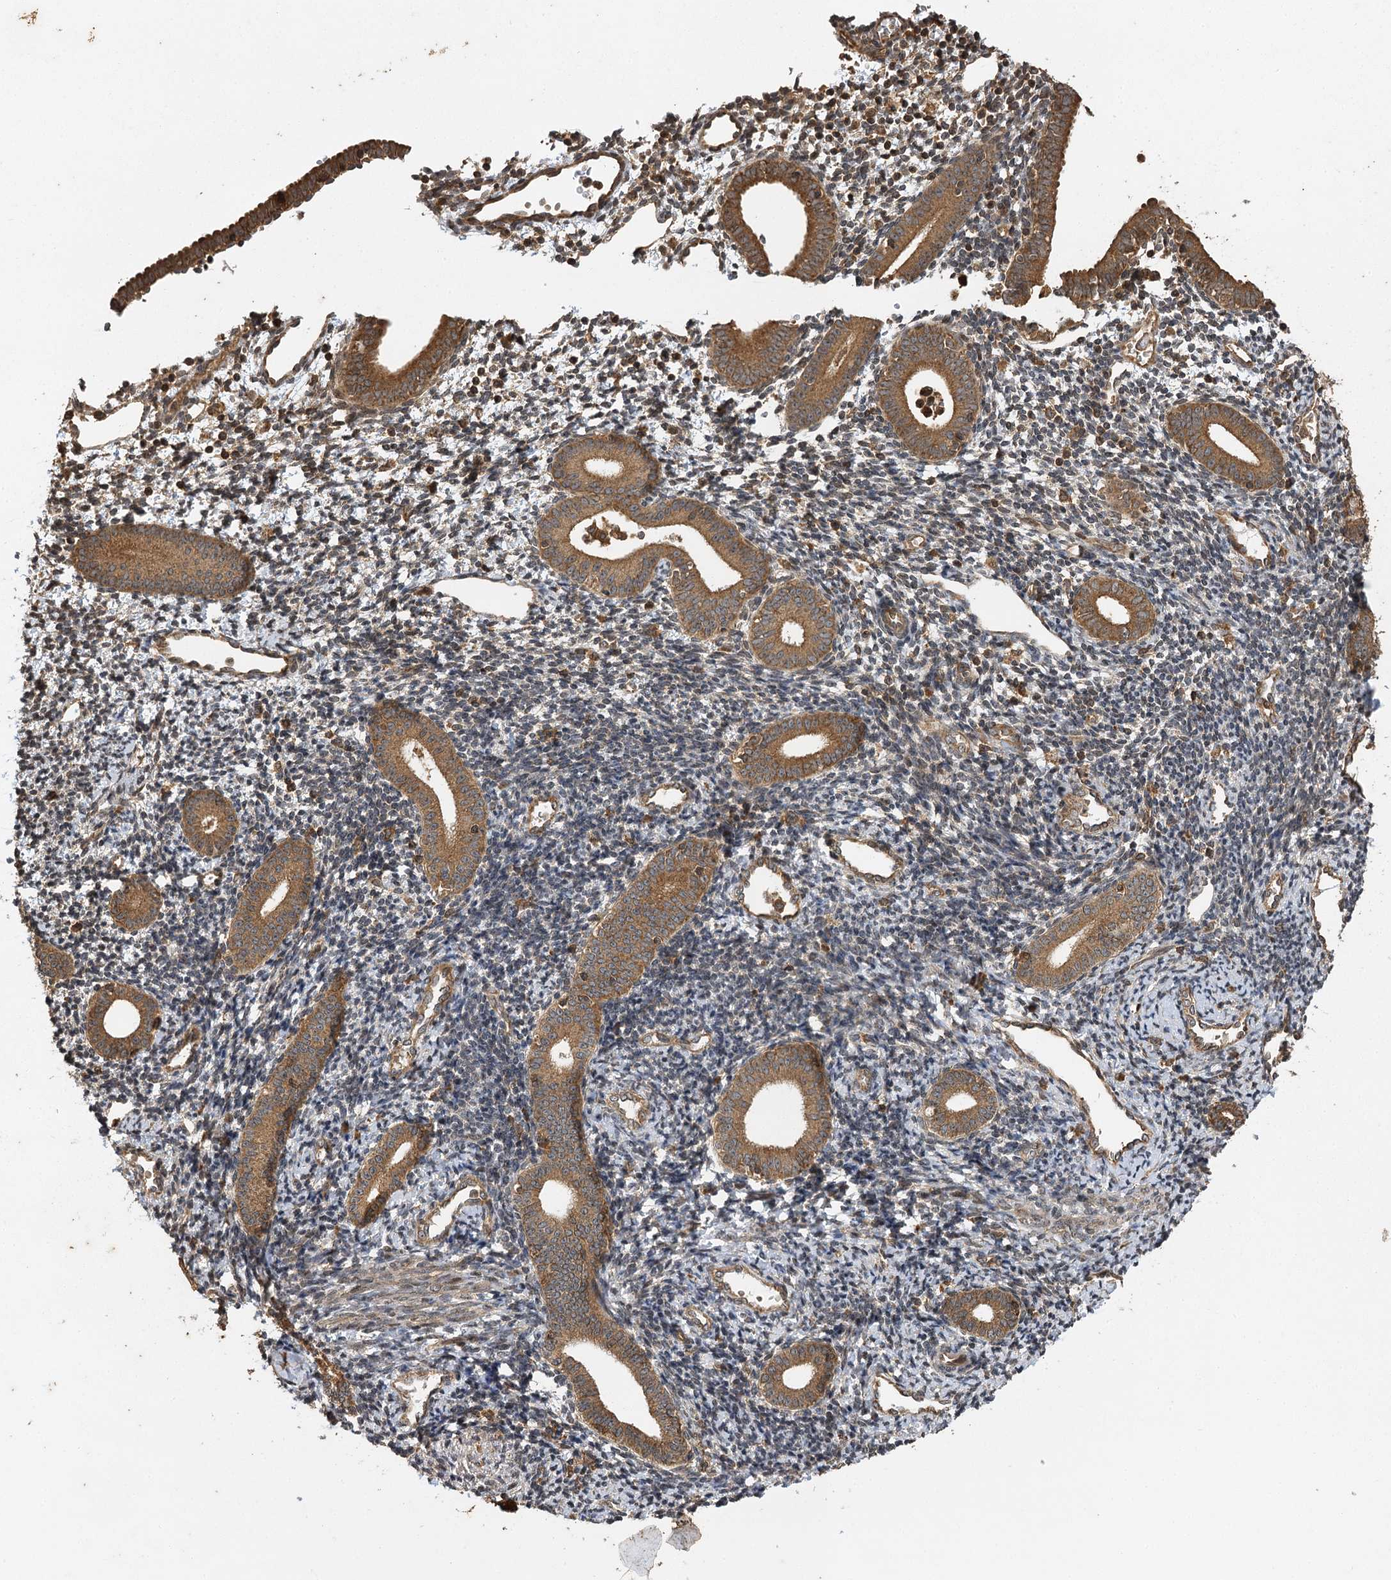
{"staining": {"intensity": "moderate", "quantity": "<25%", "location": "cytoplasmic/membranous"}, "tissue": "endometrium", "cell_type": "Cells in endometrial stroma", "image_type": "normal", "snomed": [{"axis": "morphology", "description": "Normal tissue, NOS"}, {"axis": "topography", "description": "Endometrium"}], "caption": "This micrograph reveals immunohistochemistry staining of unremarkable endometrium, with low moderate cytoplasmic/membranous expression in approximately <25% of cells in endometrial stroma.", "gene": "IL11RA", "patient": {"sex": "female", "age": 56}}